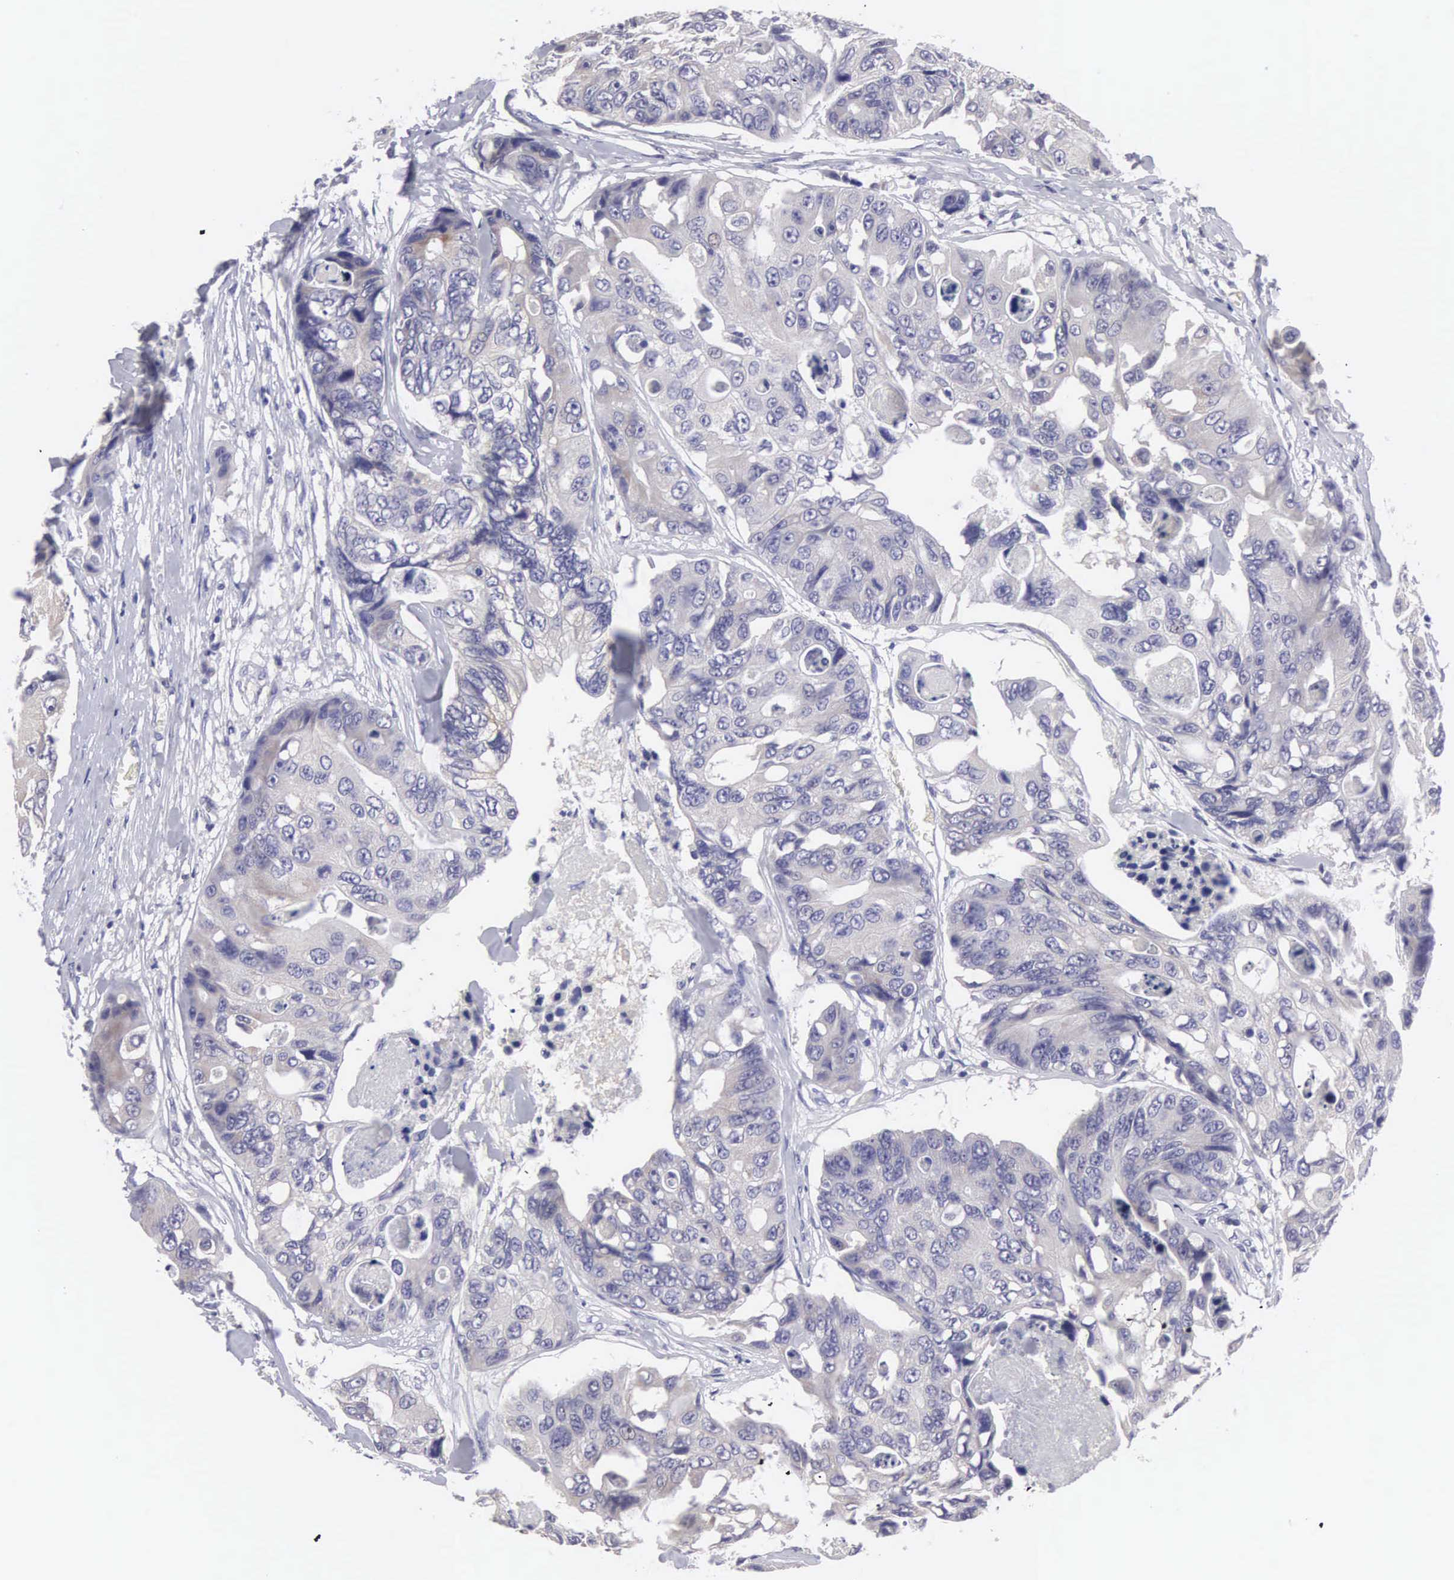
{"staining": {"intensity": "negative", "quantity": "none", "location": "none"}, "tissue": "colorectal cancer", "cell_type": "Tumor cells", "image_type": "cancer", "snomed": [{"axis": "morphology", "description": "Adenocarcinoma, NOS"}, {"axis": "topography", "description": "Colon"}], "caption": "An image of human colorectal cancer (adenocarcinoma) is negative for staining in tumor cells.", "gene": "SLITRK4", "patient": {"sex": "female", "age": 86}}